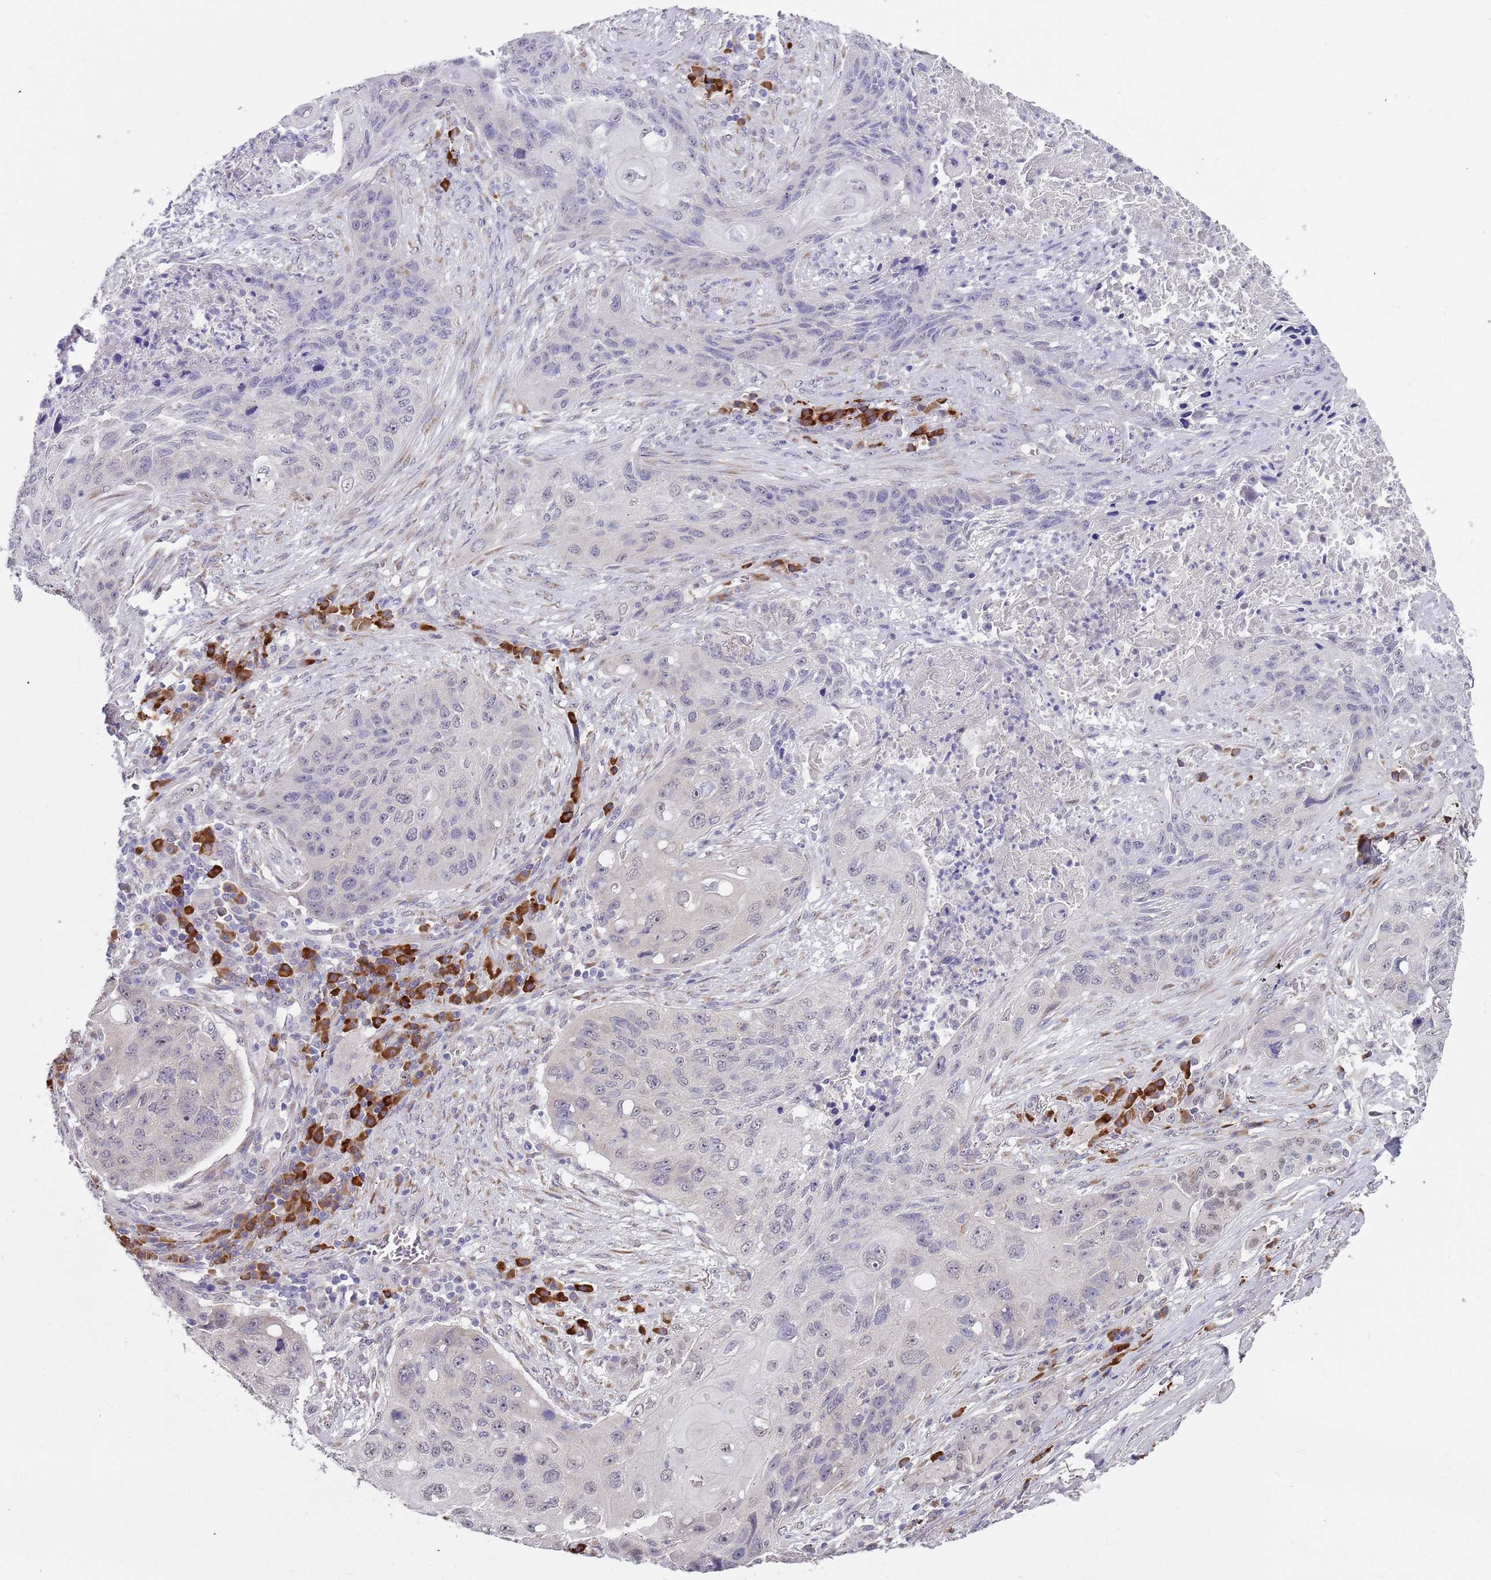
{"staining": {"intensity": "negative", "quantity": "none", "location": "none"}, "tissue": "lung cancer", "cell_type": "Tumor cells", "image_type": "cancer", "snomed": [{"axis": "morphology", "description": "Squamous cell carcinoma, NOS"}, {"axis": "topography", "description": "Lung"}], "caption": "DAB (3,3'-diaminobenzidine) immunohistochemical staining of human lung cancer (squamous cell carcinoma) shows no significant staining in tumor cells.", "gene": "TNRC6C", "patient": {"sex": "female", "age": 63}}